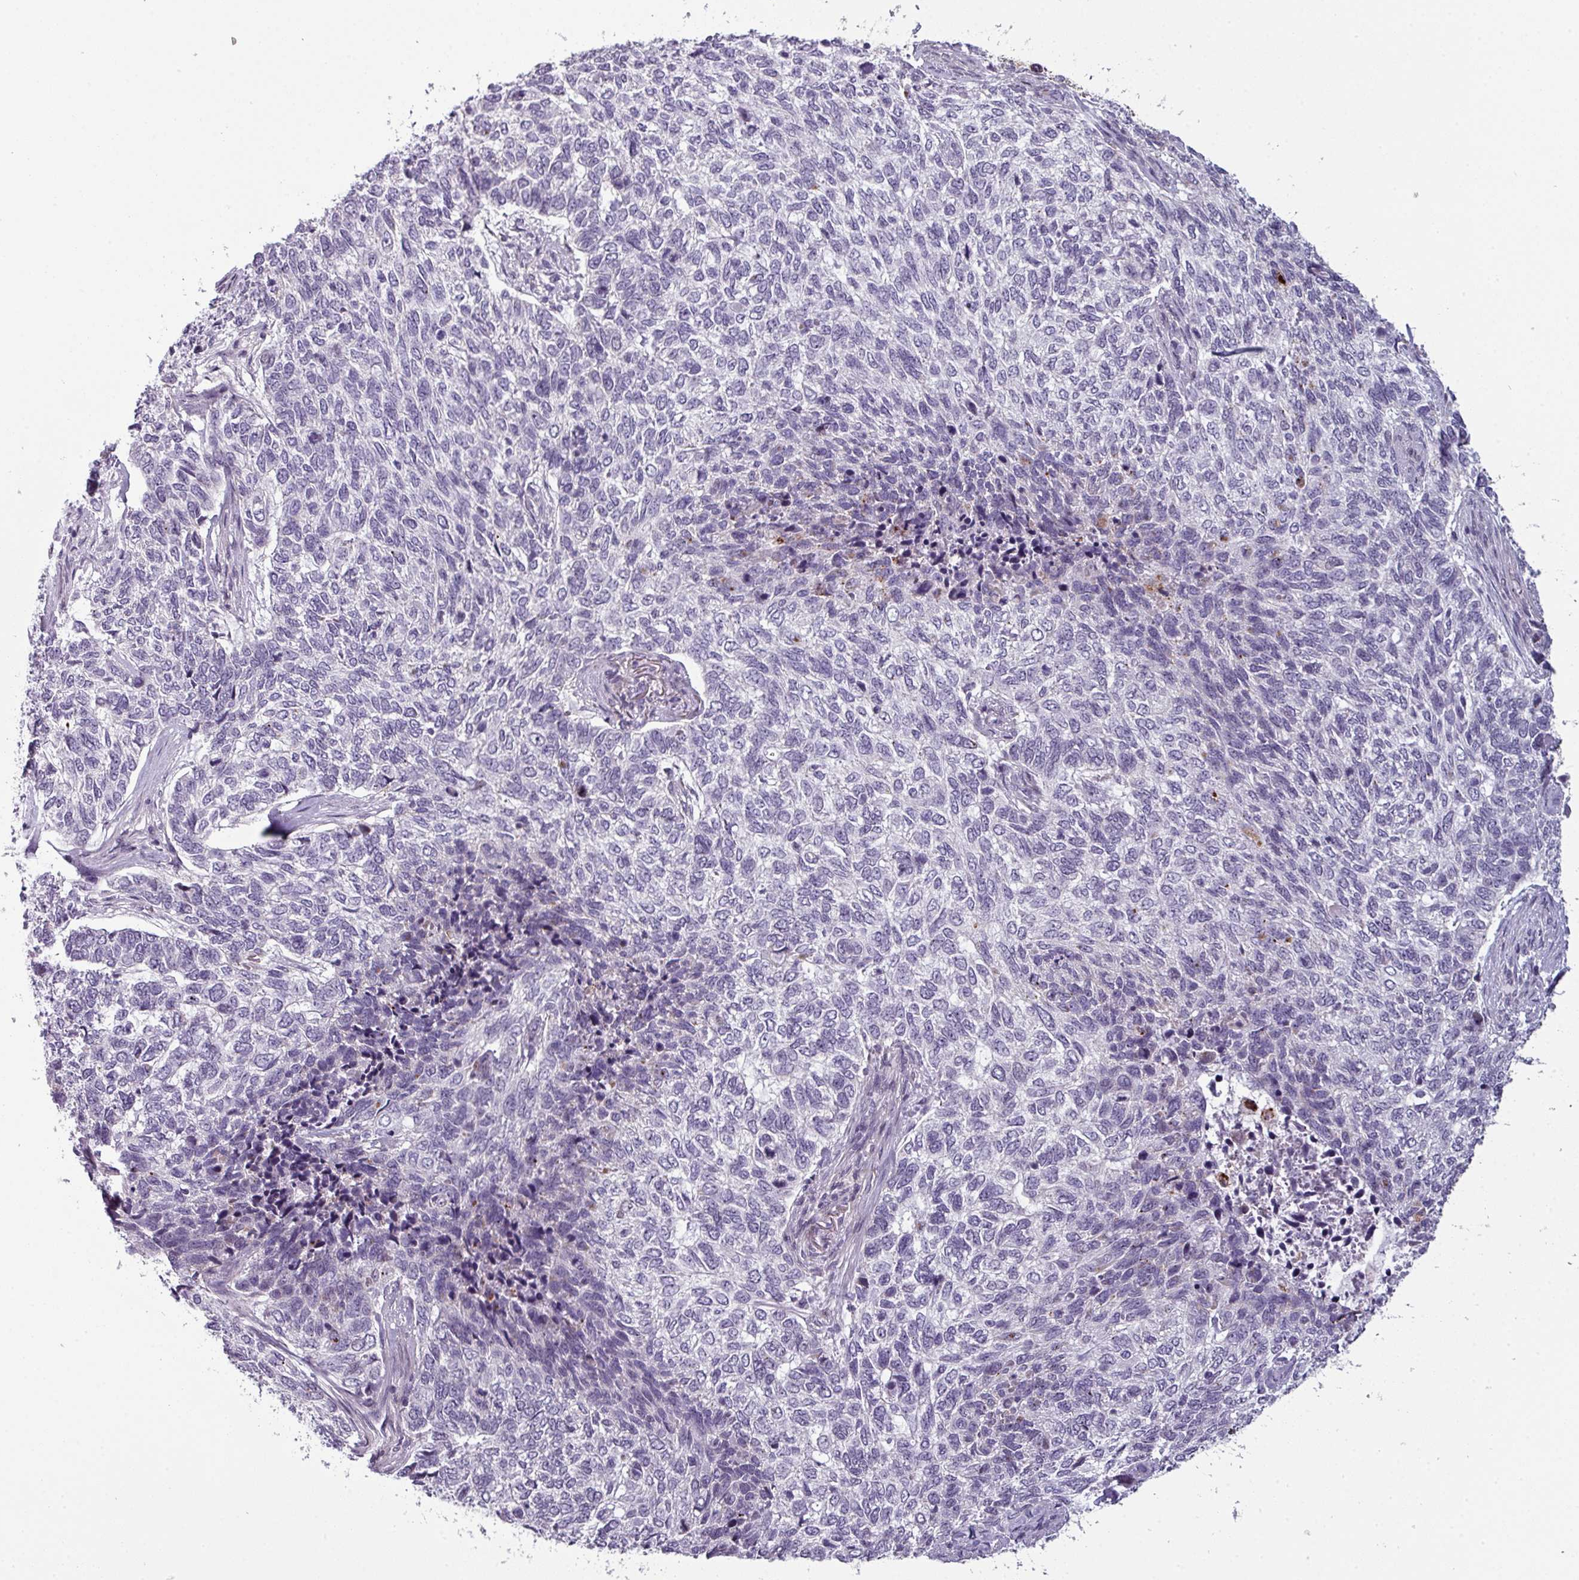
{"staining": {"intensity": "negative", "quantity": "none", "location": "none"}, "tissue": "skin cancer", "cell_type": "Tumor cells", "image_type": "cancer", "snomed": [{"axis": "morphology", "description": "Basal cell carcinoma"}, {"axis": "topography", "description": "Skin"}], "caption": "Tumor cells are negative for protein expression in human skin cancer (basal cell carcinoma).", "gene": "TMEFF1", "patient": {"sex": "female", "age": 65}}